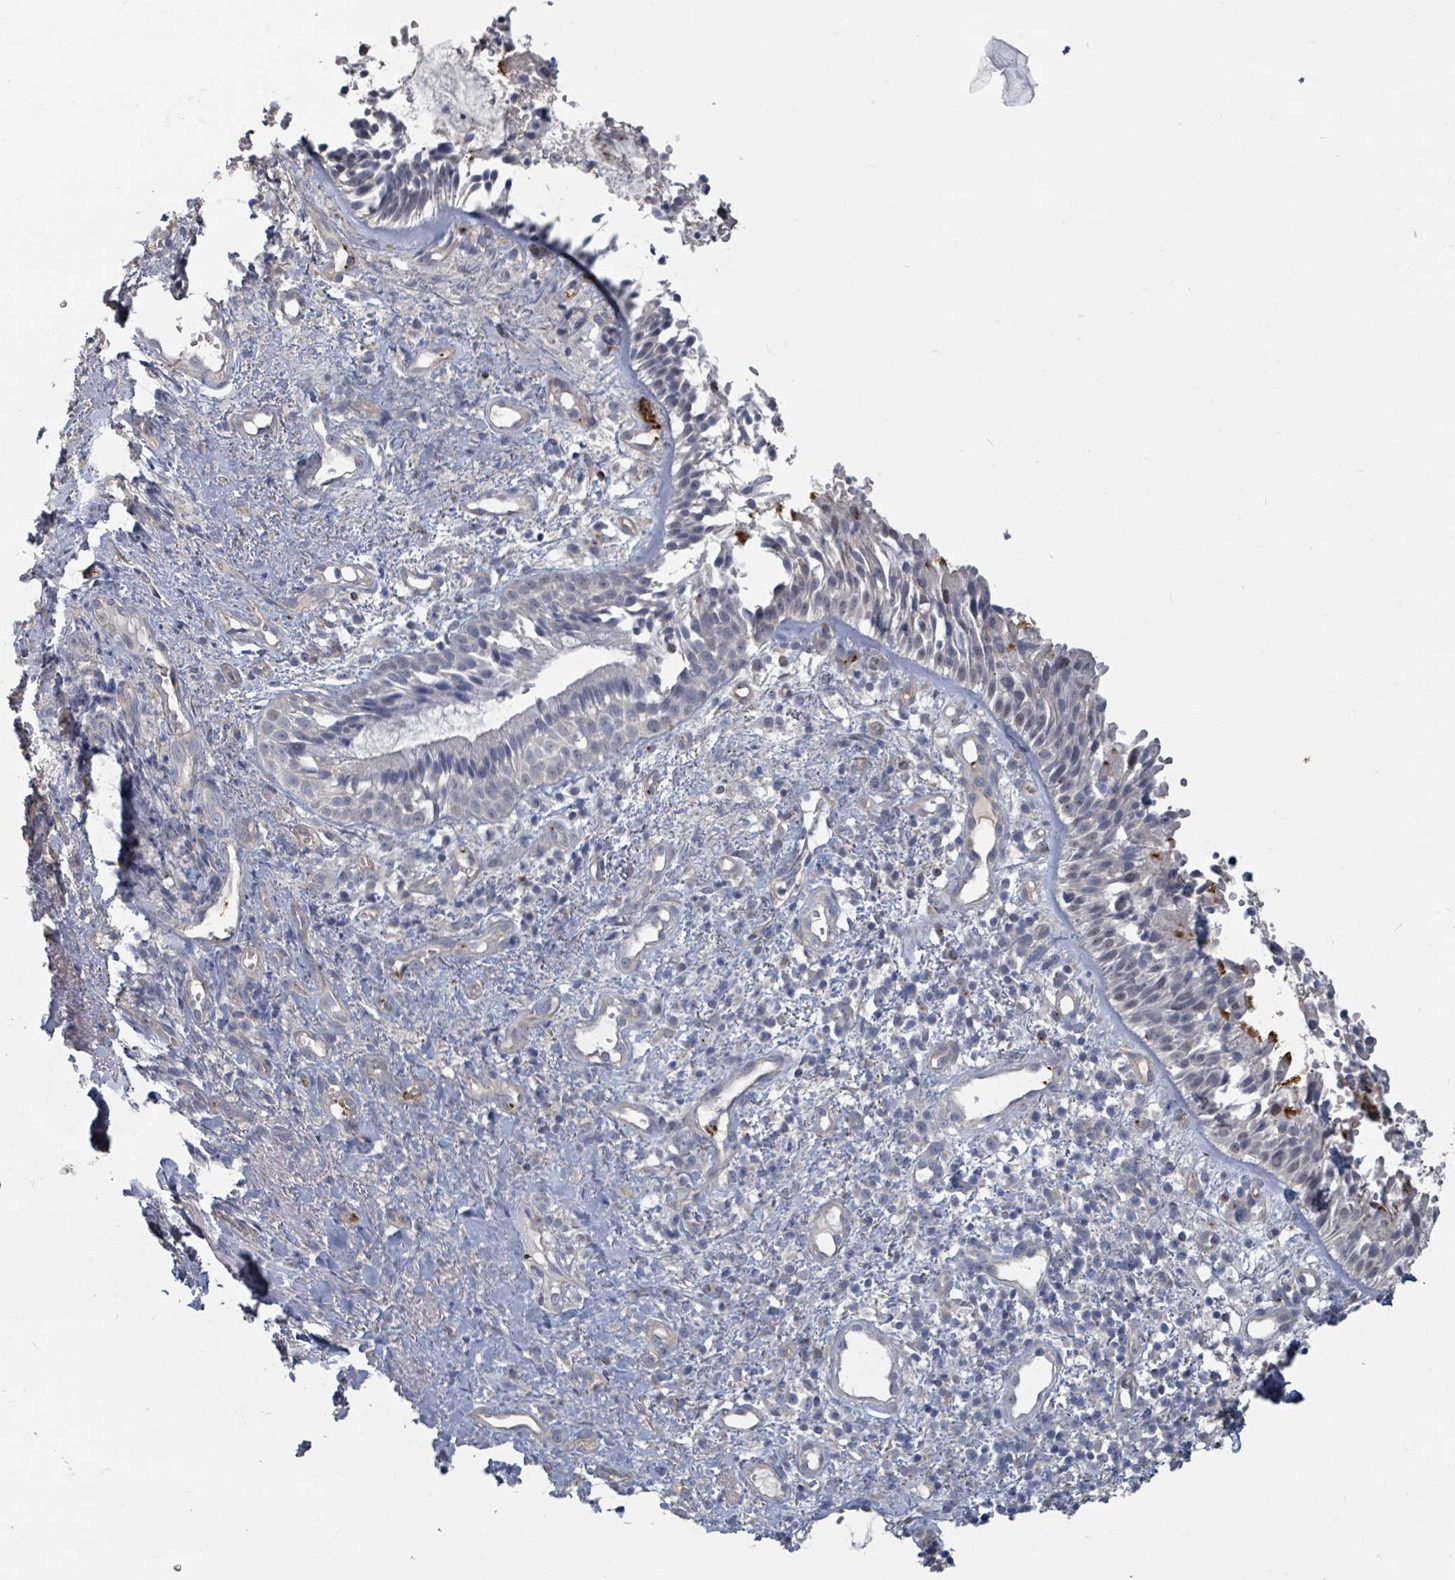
{"staining": {"intensity": "strong", "quantity": "25%-75%", "location": "cytoplasmic/membranous"}, "tissue": "nasopharynx", "cell_type": "Respiratory epithelial cells", "image_type": "normal", "snomed": [{"axis": "morphology", "description": "Normal tissue, NOS"}, {"axis": "topography", "description": "Cartilage tissue"}, {"axis": "topography", "description": "Nasopharynx"}, {"axis": "topography", "description": "Thyroid gland"}], "caption": "Respiratory epithelial cells reveal high levels of strong cytoplasmic/membranous staining in about 25%-75% of cells in benign human nasopharynx. The staining is performed using DAB brown chromogen to label protein expression. The nuclei are counter-stained blue using hematoxylin.", "gene": "PLAUR", "patient": {"sex": "male", "age": 63}}